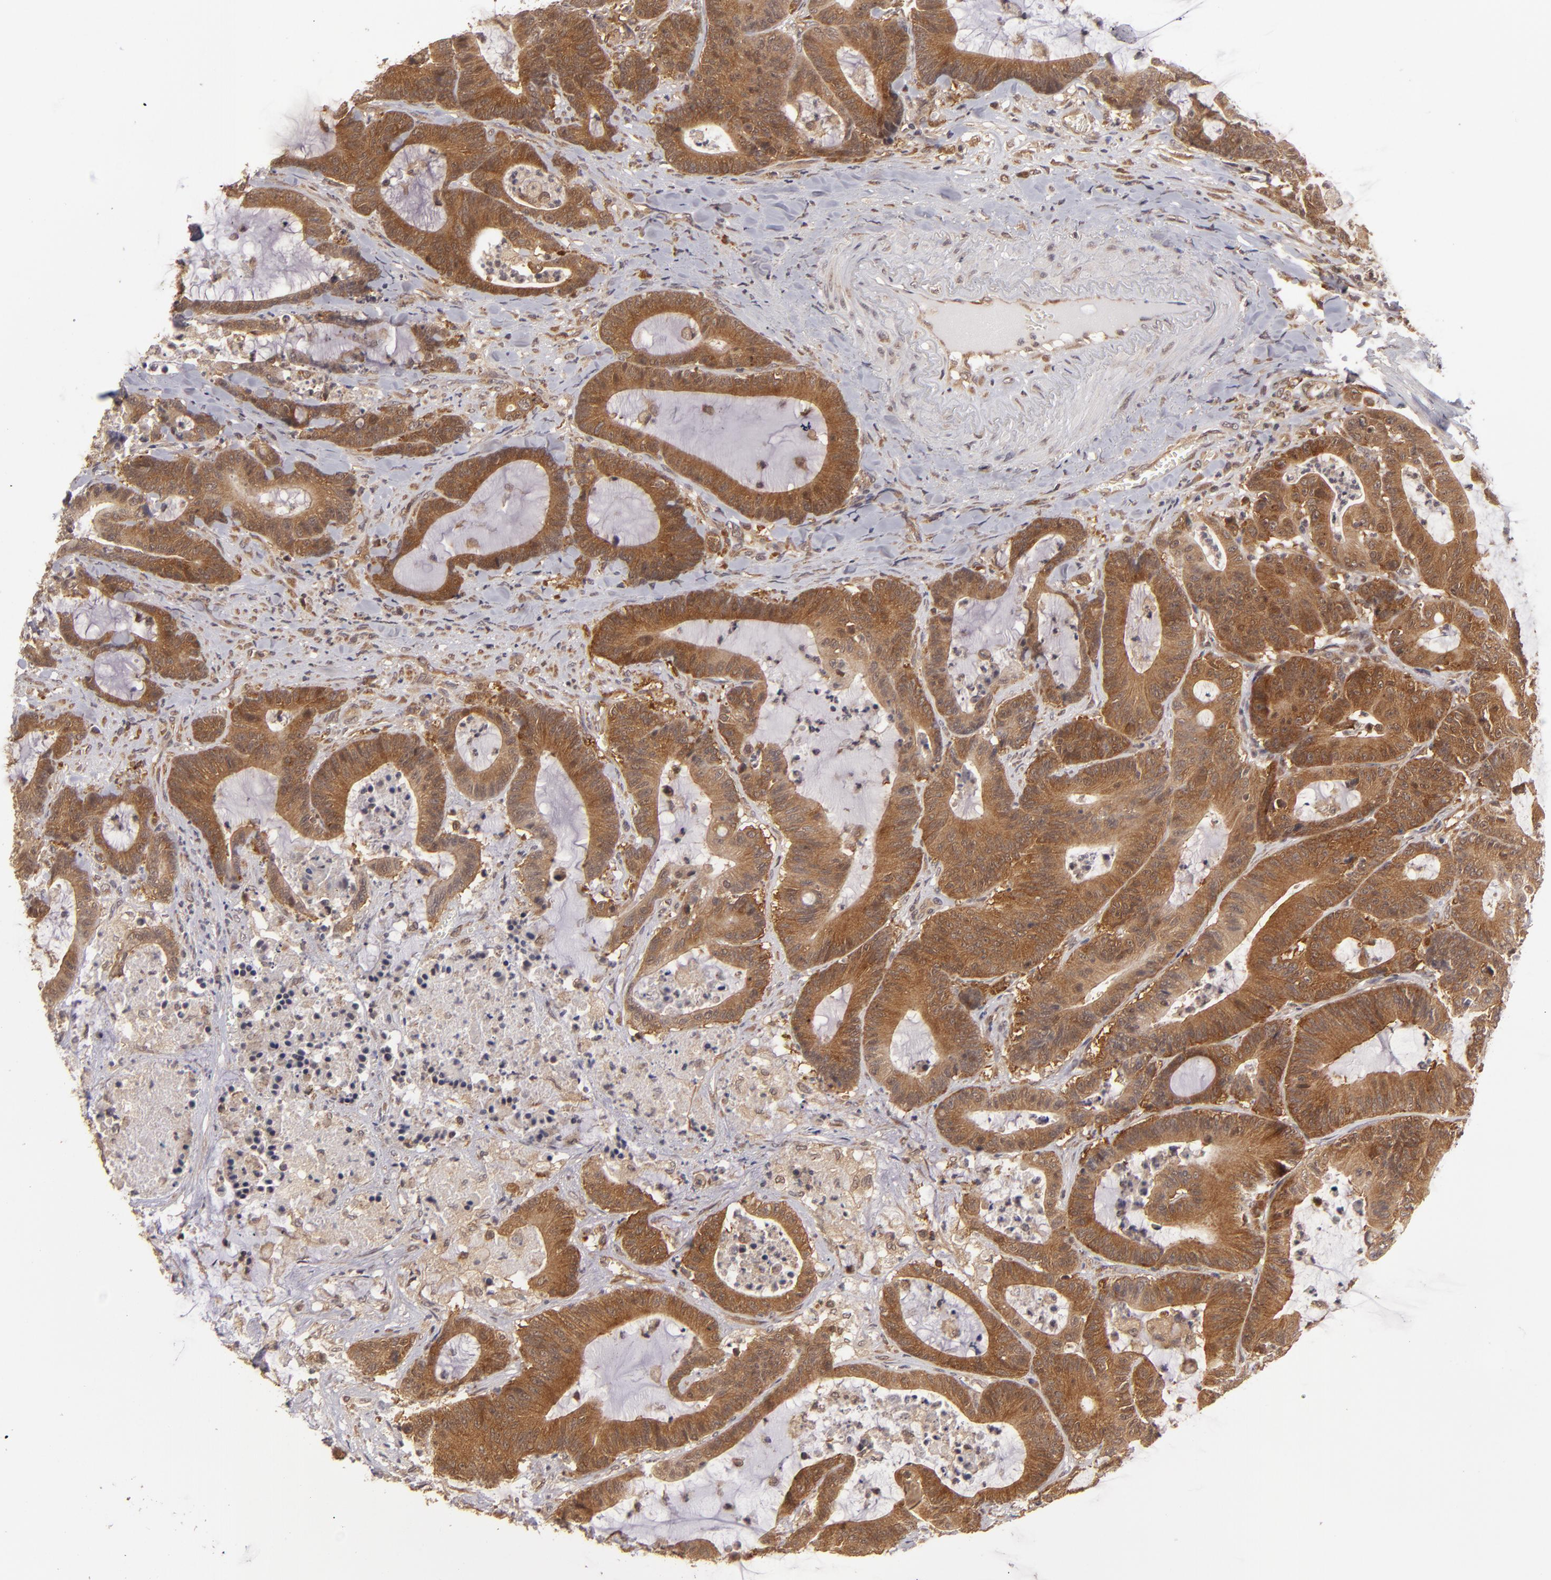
{"staining": {"intensity": "strong", "quantity": ">75%", "location": "cytoplasmic/membranous"}, "tissue": "colorectal cancer", "cell_type": "Tumor cells", "image_type": "cancer", "snomed": [{"axis": "morphology", "description": "Adenocarcinoma, NOS"}, {"axis": "topography", "description": "Colon"}], "caption": "Colorectal adenocarcinoma tissue exhibits strong cytoplasmic/membranous expression in about >75% of tumor cells, visualized by immunohistochemistry.", "gene": "MAPK3", "patient": {"sex": "female", "age": 84}}